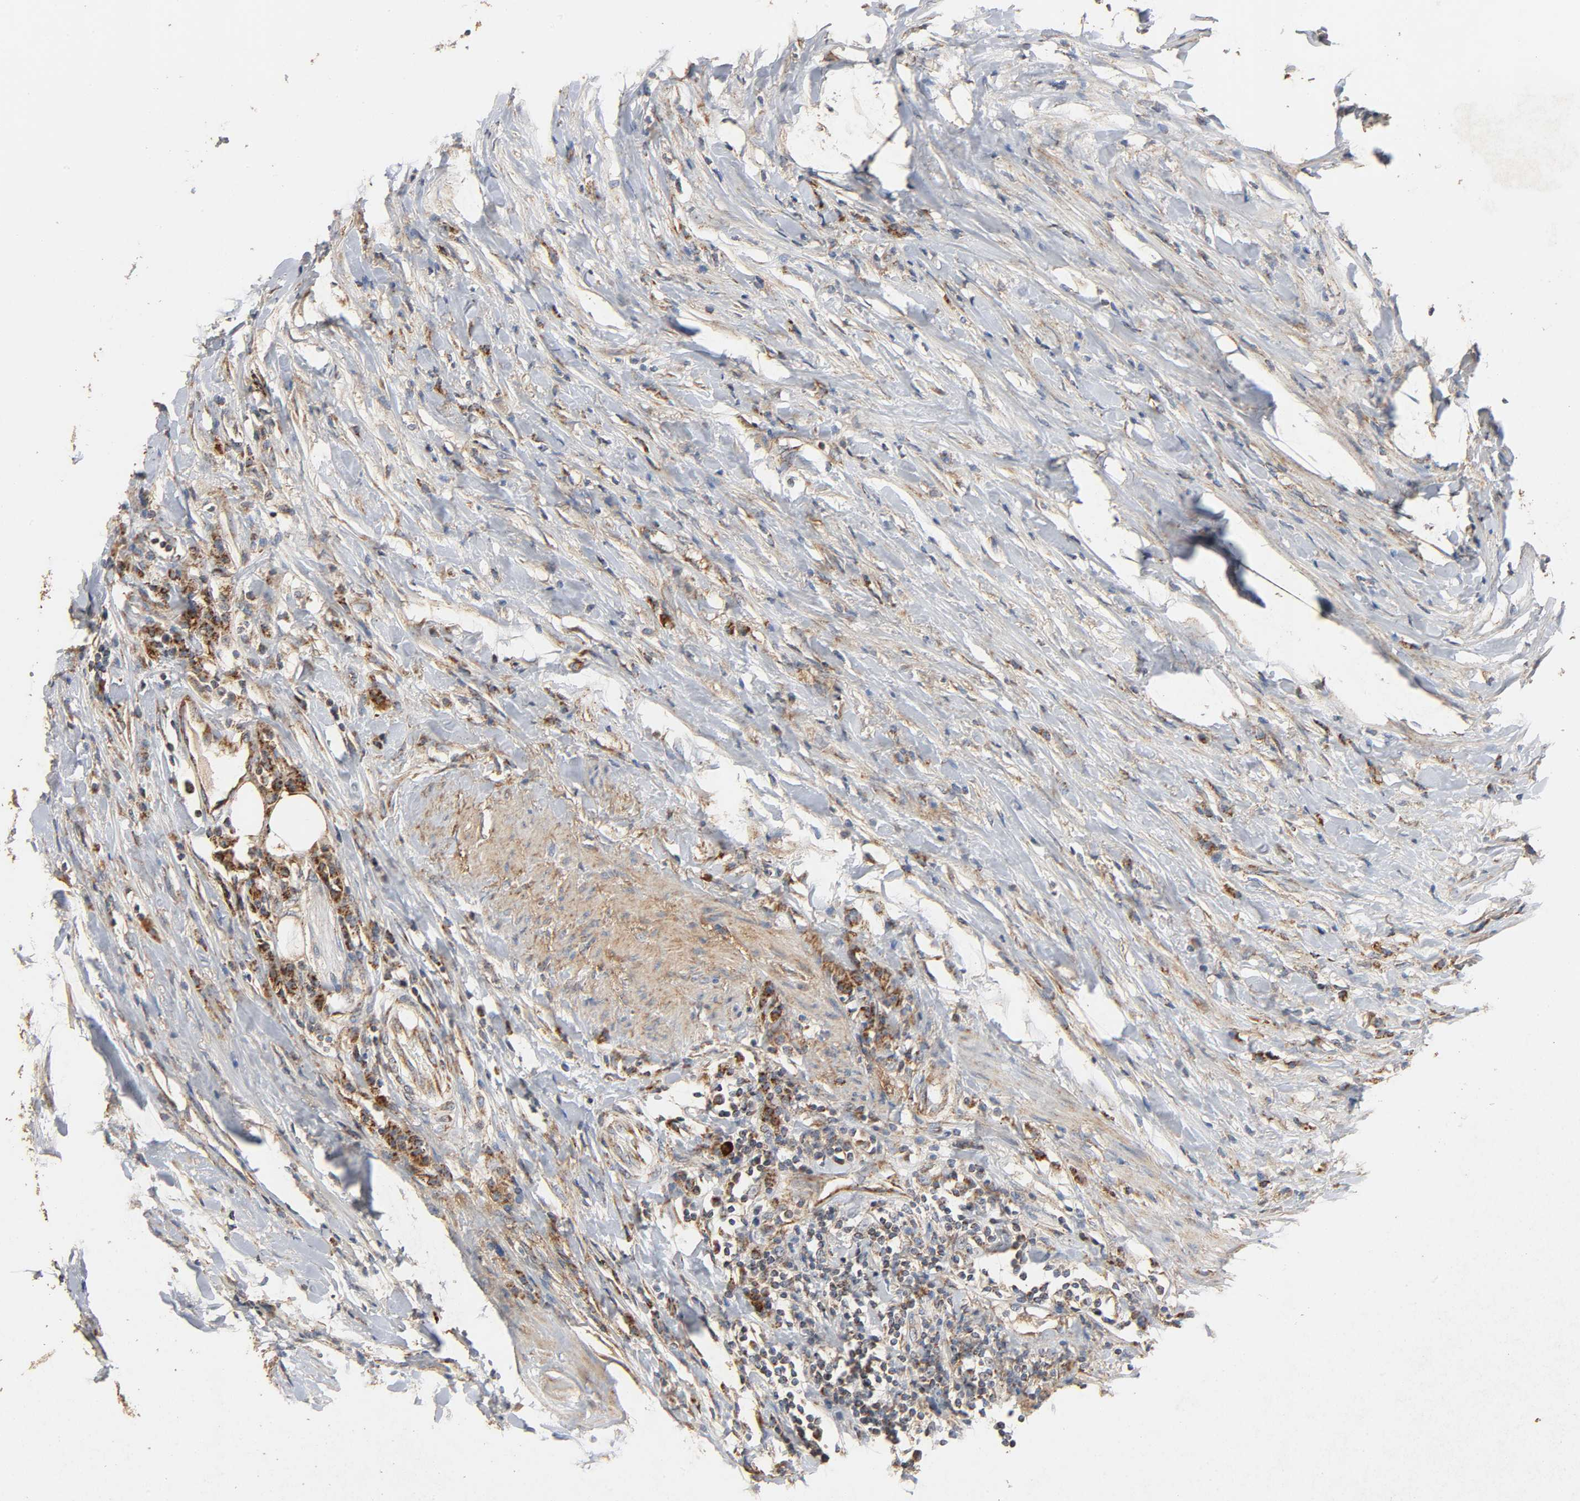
{"staining": {"intensity": "weak", "quantity": ">75%", "location": "cytoplasmic/membranous"}, "tissue": "urothelial cancer", "cell_type": "Tumor cells", "image_type": "cancer", "snomed": [{"axis": "morphology", "description": "Urothelial carcinoma, High grade"}, {"axis": "topography", "description": "Urinary bladder"}], "caption": "Human urothelial carcinoma (high-grade) stained for a protein (brown) displays weak cytoplasmic/membranous positive expression in approximately >75% of tumor cells.", "gene": "NDUFS3", "patient": {"sex": "male", "age": 61}}